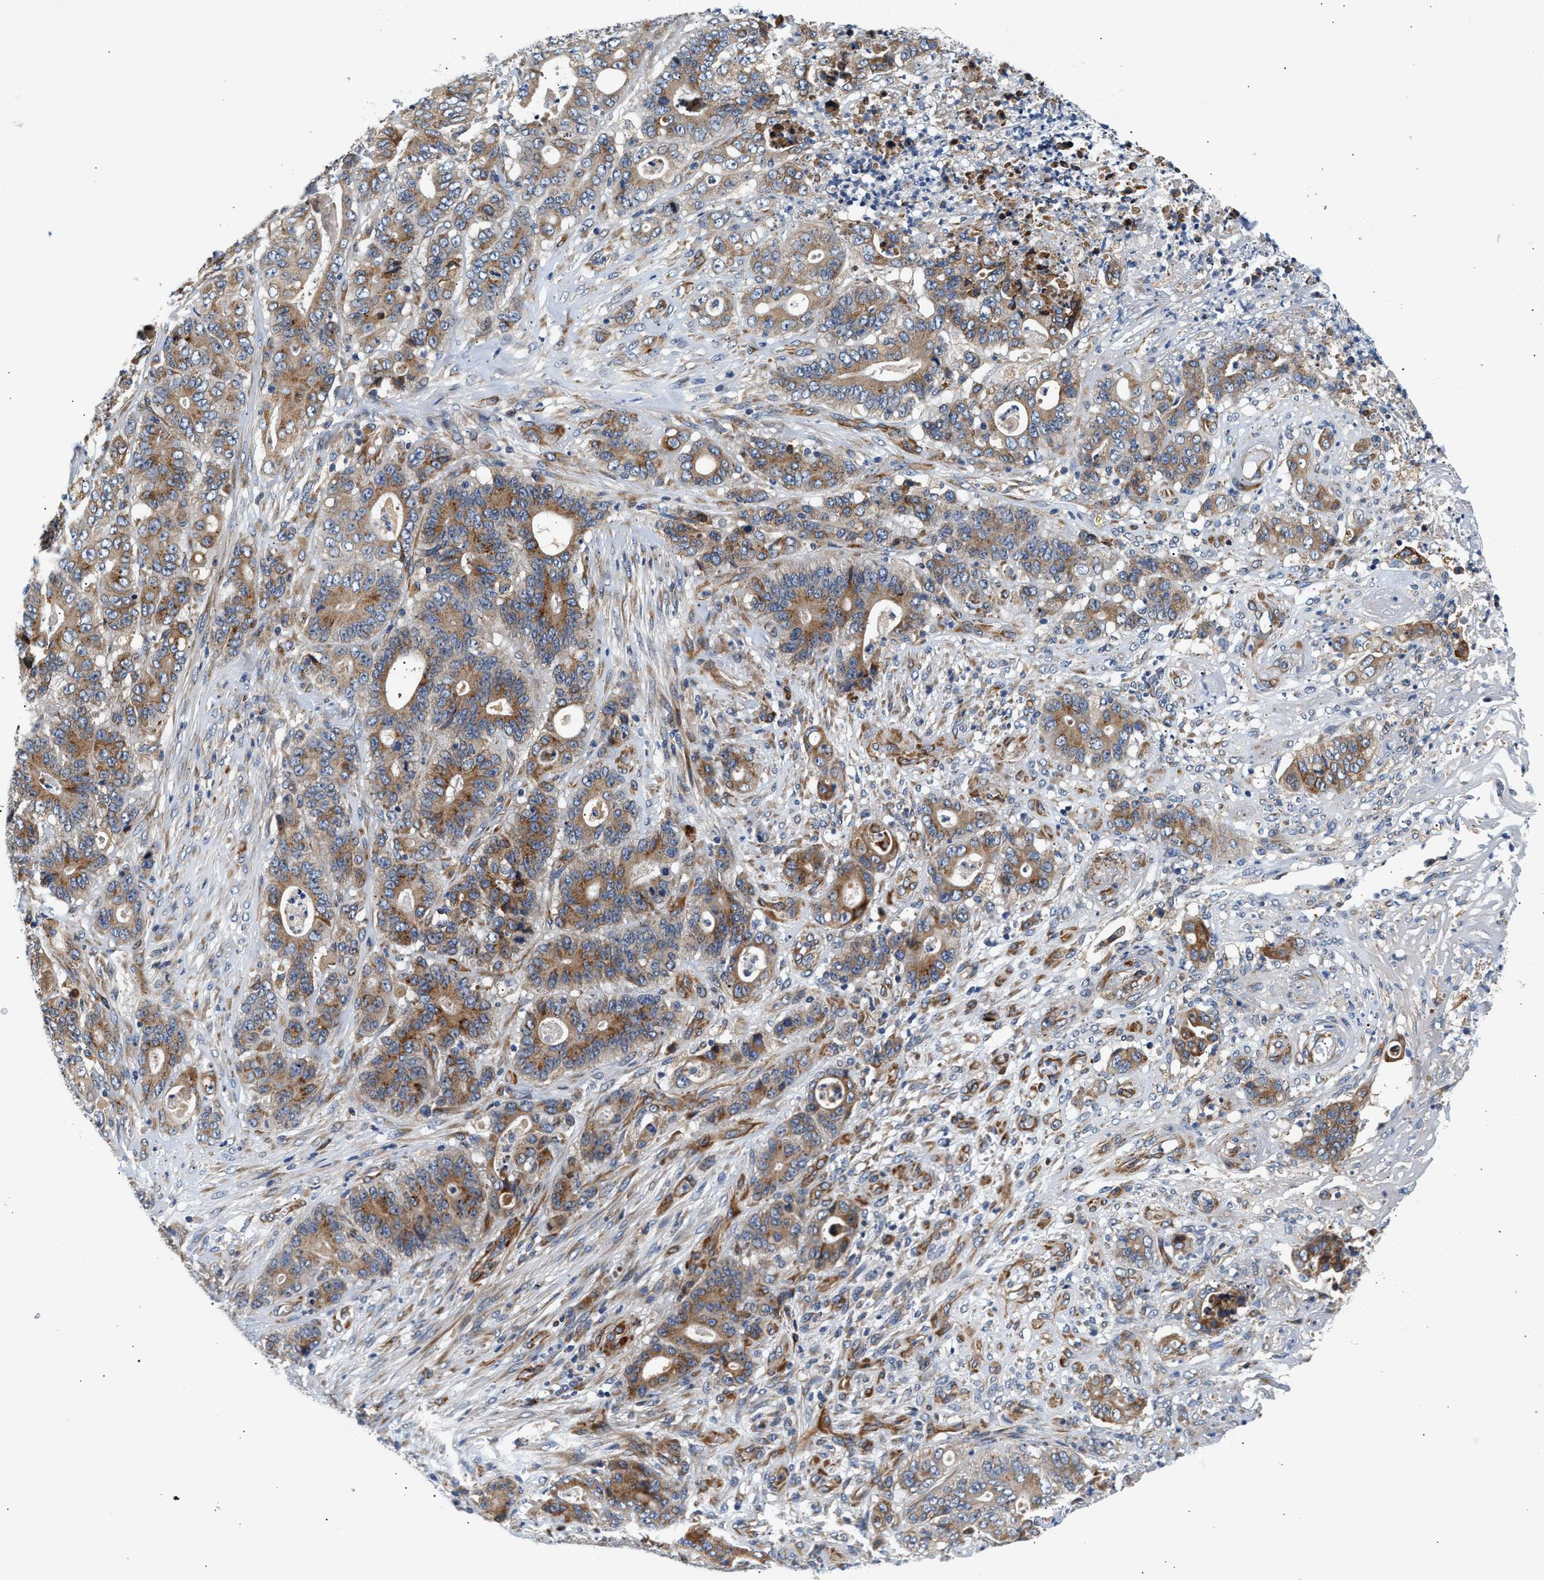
{"staining": {"intensity": "moderate", "quantity": ">75%", "location": "cytoplasmic/membranous"}, "tissue": "stomach cancer", "cell_type": "Tumor cells", "image_type": "cancer", "snomed": [{"axis": "morphology", "description": "Adenocarcinoma, NOS"}, {"axis": "topography", "description": "Stomach"}], "caption": "Brown immunohistochemical staining in human stomach cancer shows moderate cytoplasmic/membranous expression in approximately >75% of tumor cells.", "gene": "IFT74", "patient": {"sex": "female", "age": 73}}